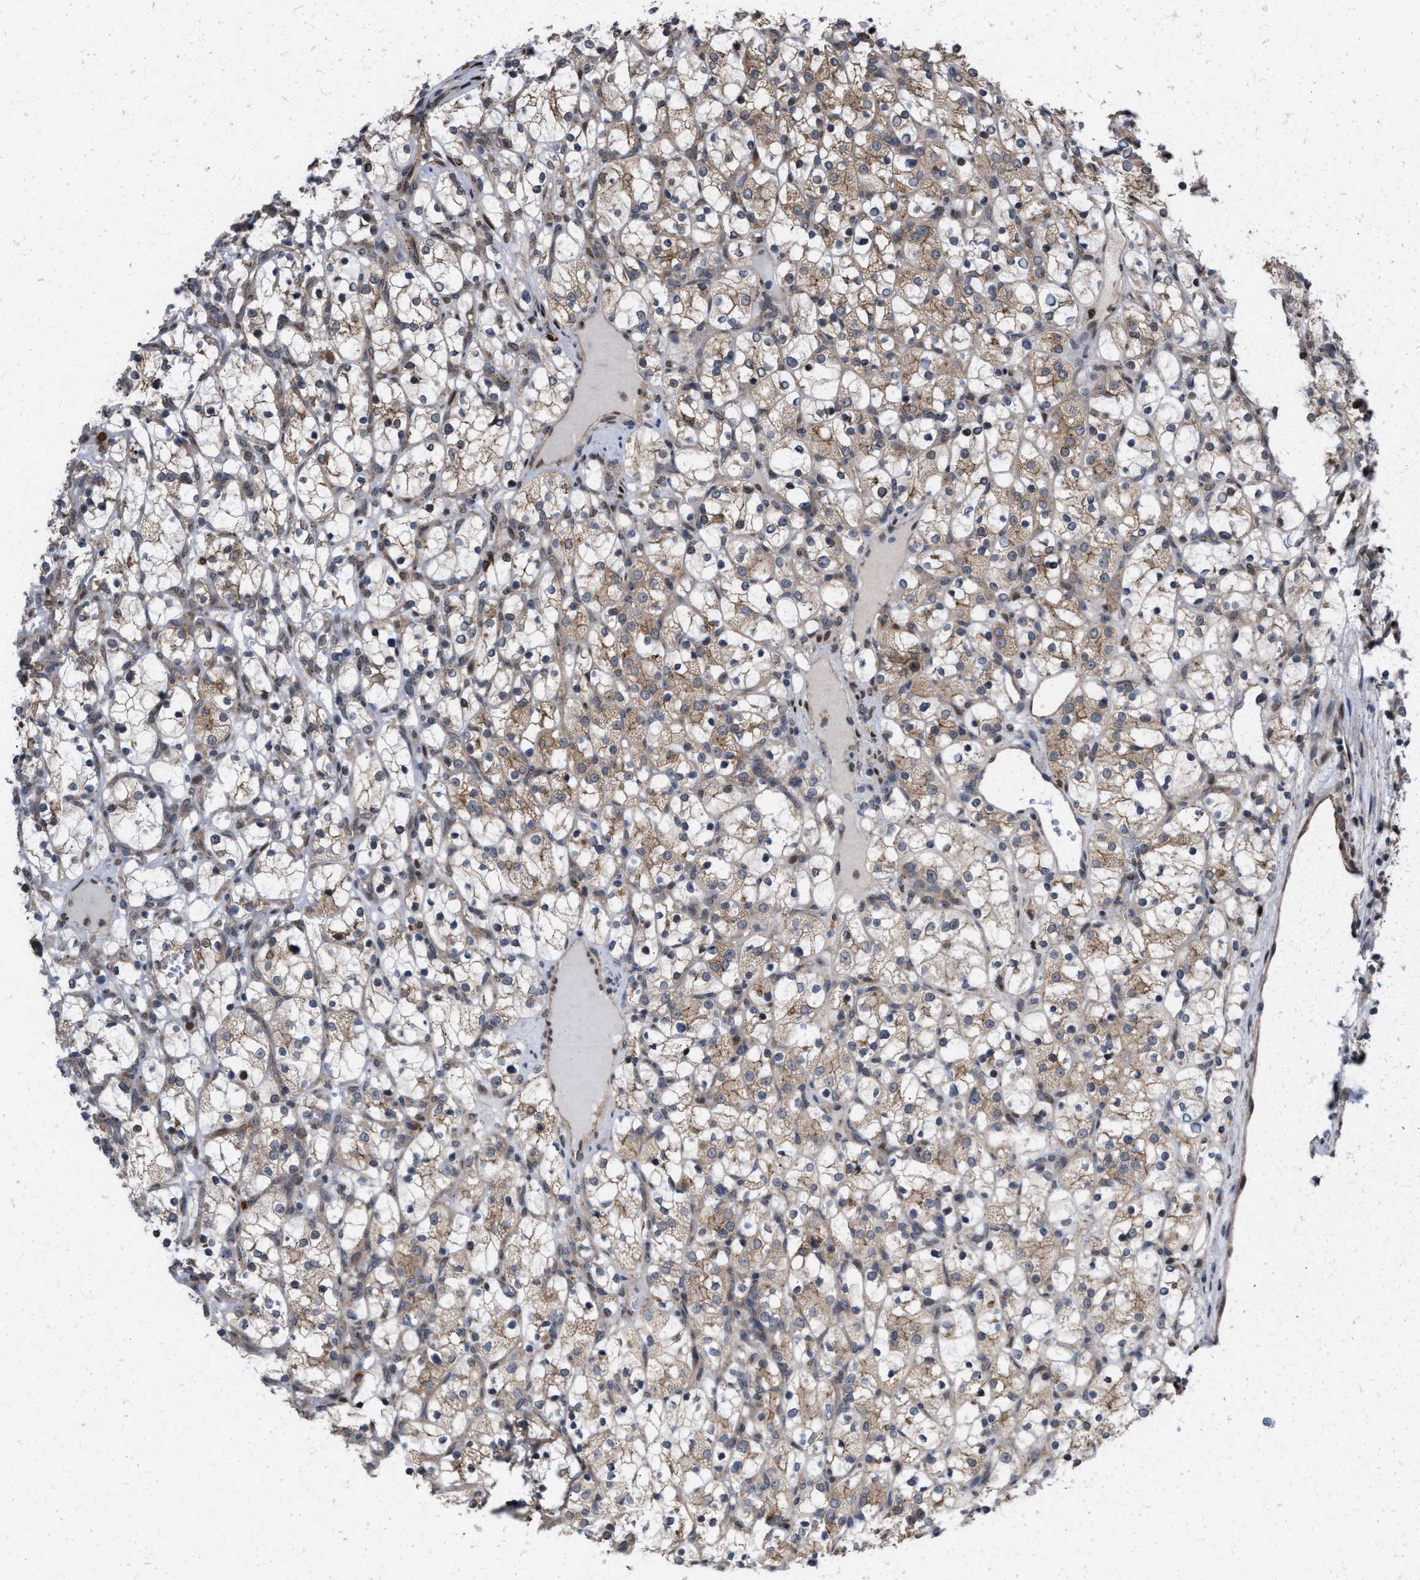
{"staining": {"intensity": "moderate", "quantity": "25%-75%", "location": "cytoplasmic/membranous"}, "tissue": "renal cancer", "cell_type": "Tumor cells", "image_type": "cancer", "snomed": [{"axis": "morphology", "description": "Adenocarcinoma, NOS"}, {"axis": "topography", "description": "Kidney"}], "caption": "Immunohistochemical staining of renal adenocarcinoma shows moderate cytoplasmic/membranous protein staining in about 25%-75% of tumor cells.", "gene": "TP53BP2", "patient": {"sex": "female", "age": 69}}